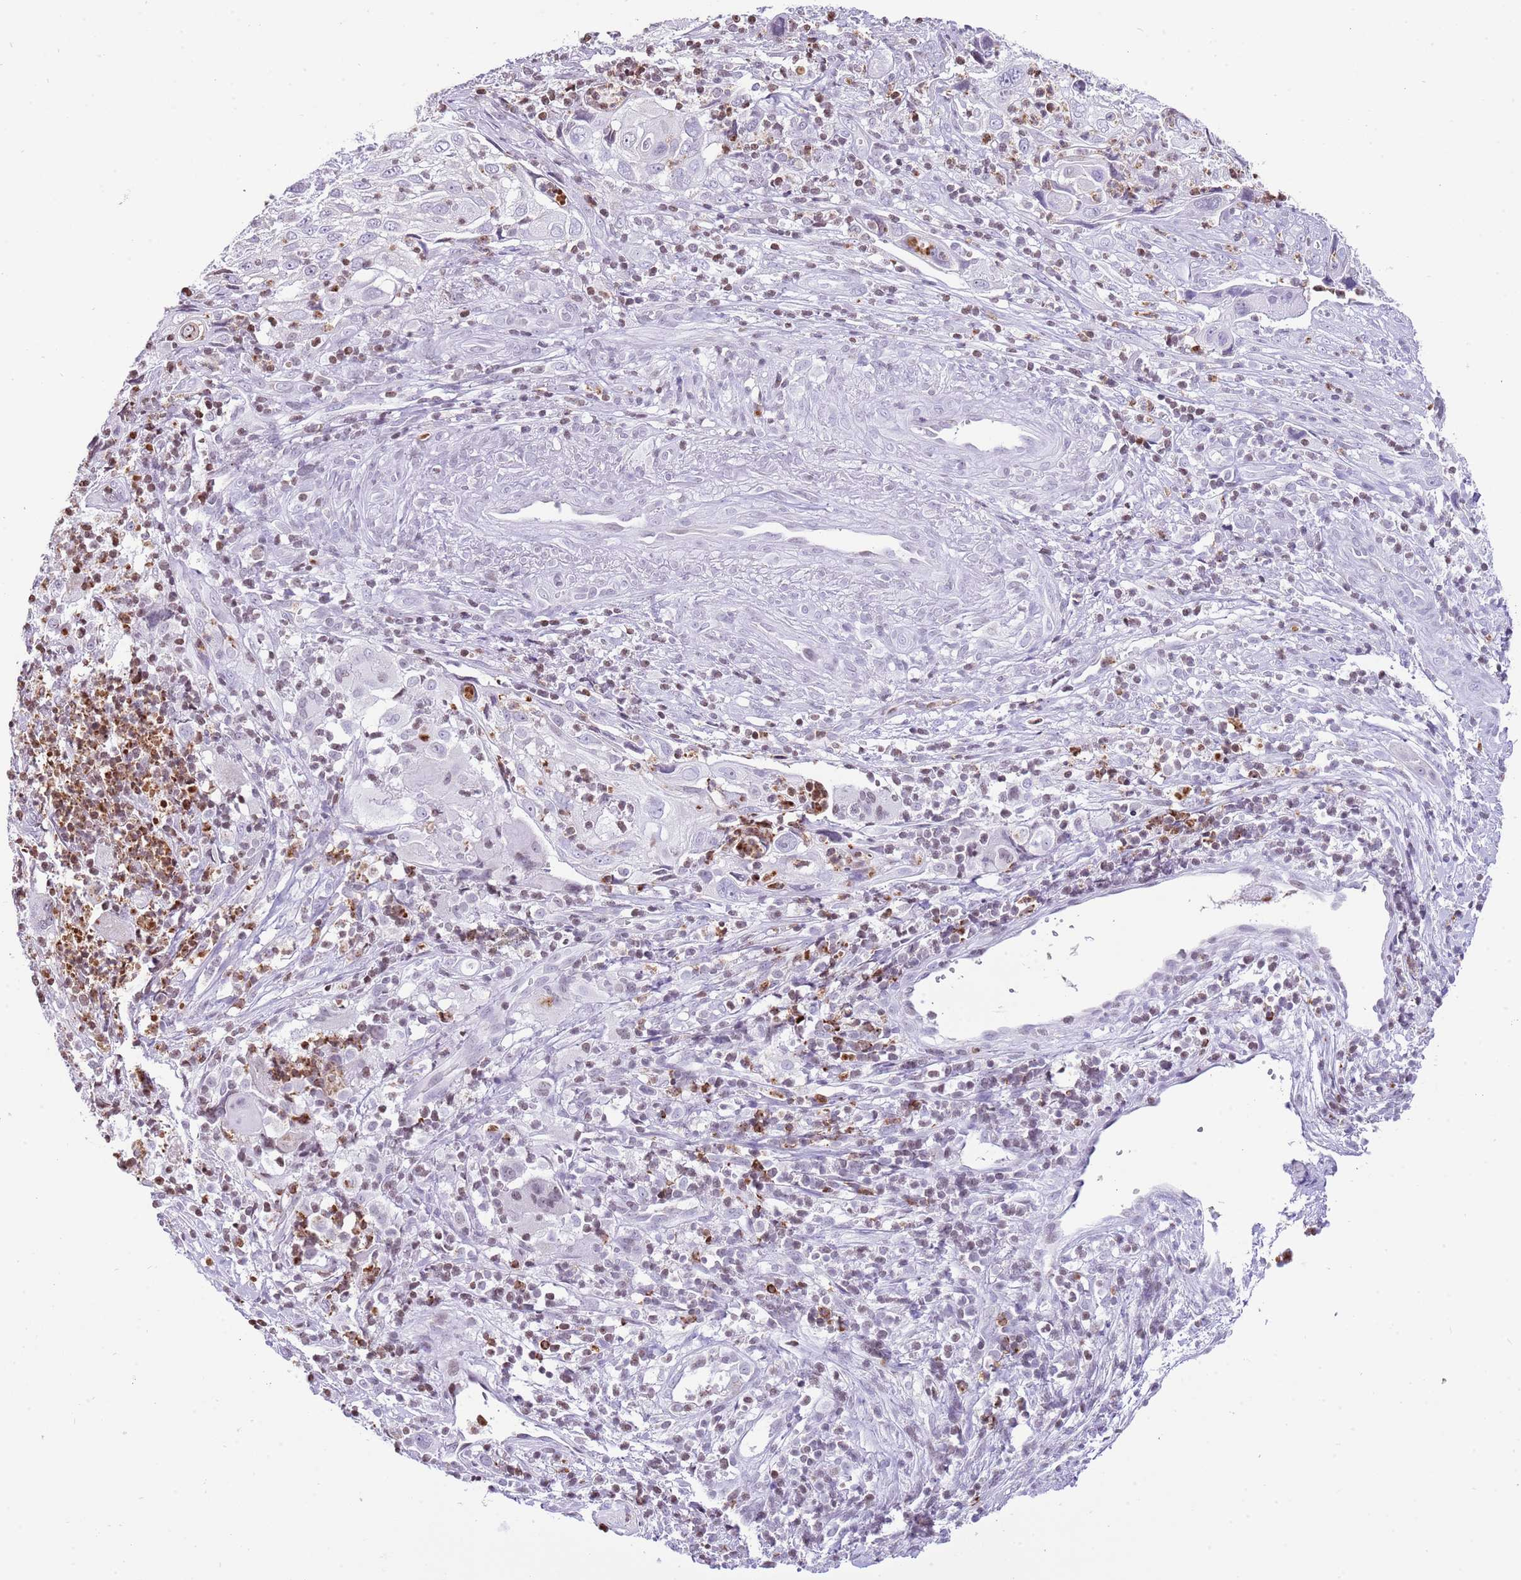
{"staining": {"intensity": "negative", "quantity": "none", "location": "none"}, "tissue": "cervical cancer", "cell_type": "Tumor cells", "image_type": "cancer", "snomed": [{"axis": "morphology", "description": "Squamous cell carcinoma, NOS"}, {"axis": "topography", "description": "Cervix"}], "caption": "High power microscopy photomicrograph of an immunohistochemistry (IHC) micrograph of cervical cancer (squamous cell carcinoma), revealing no significant staining in tumor cells.", "gene": "PRR15", "patient": {"sex": "female", "age": 70}}